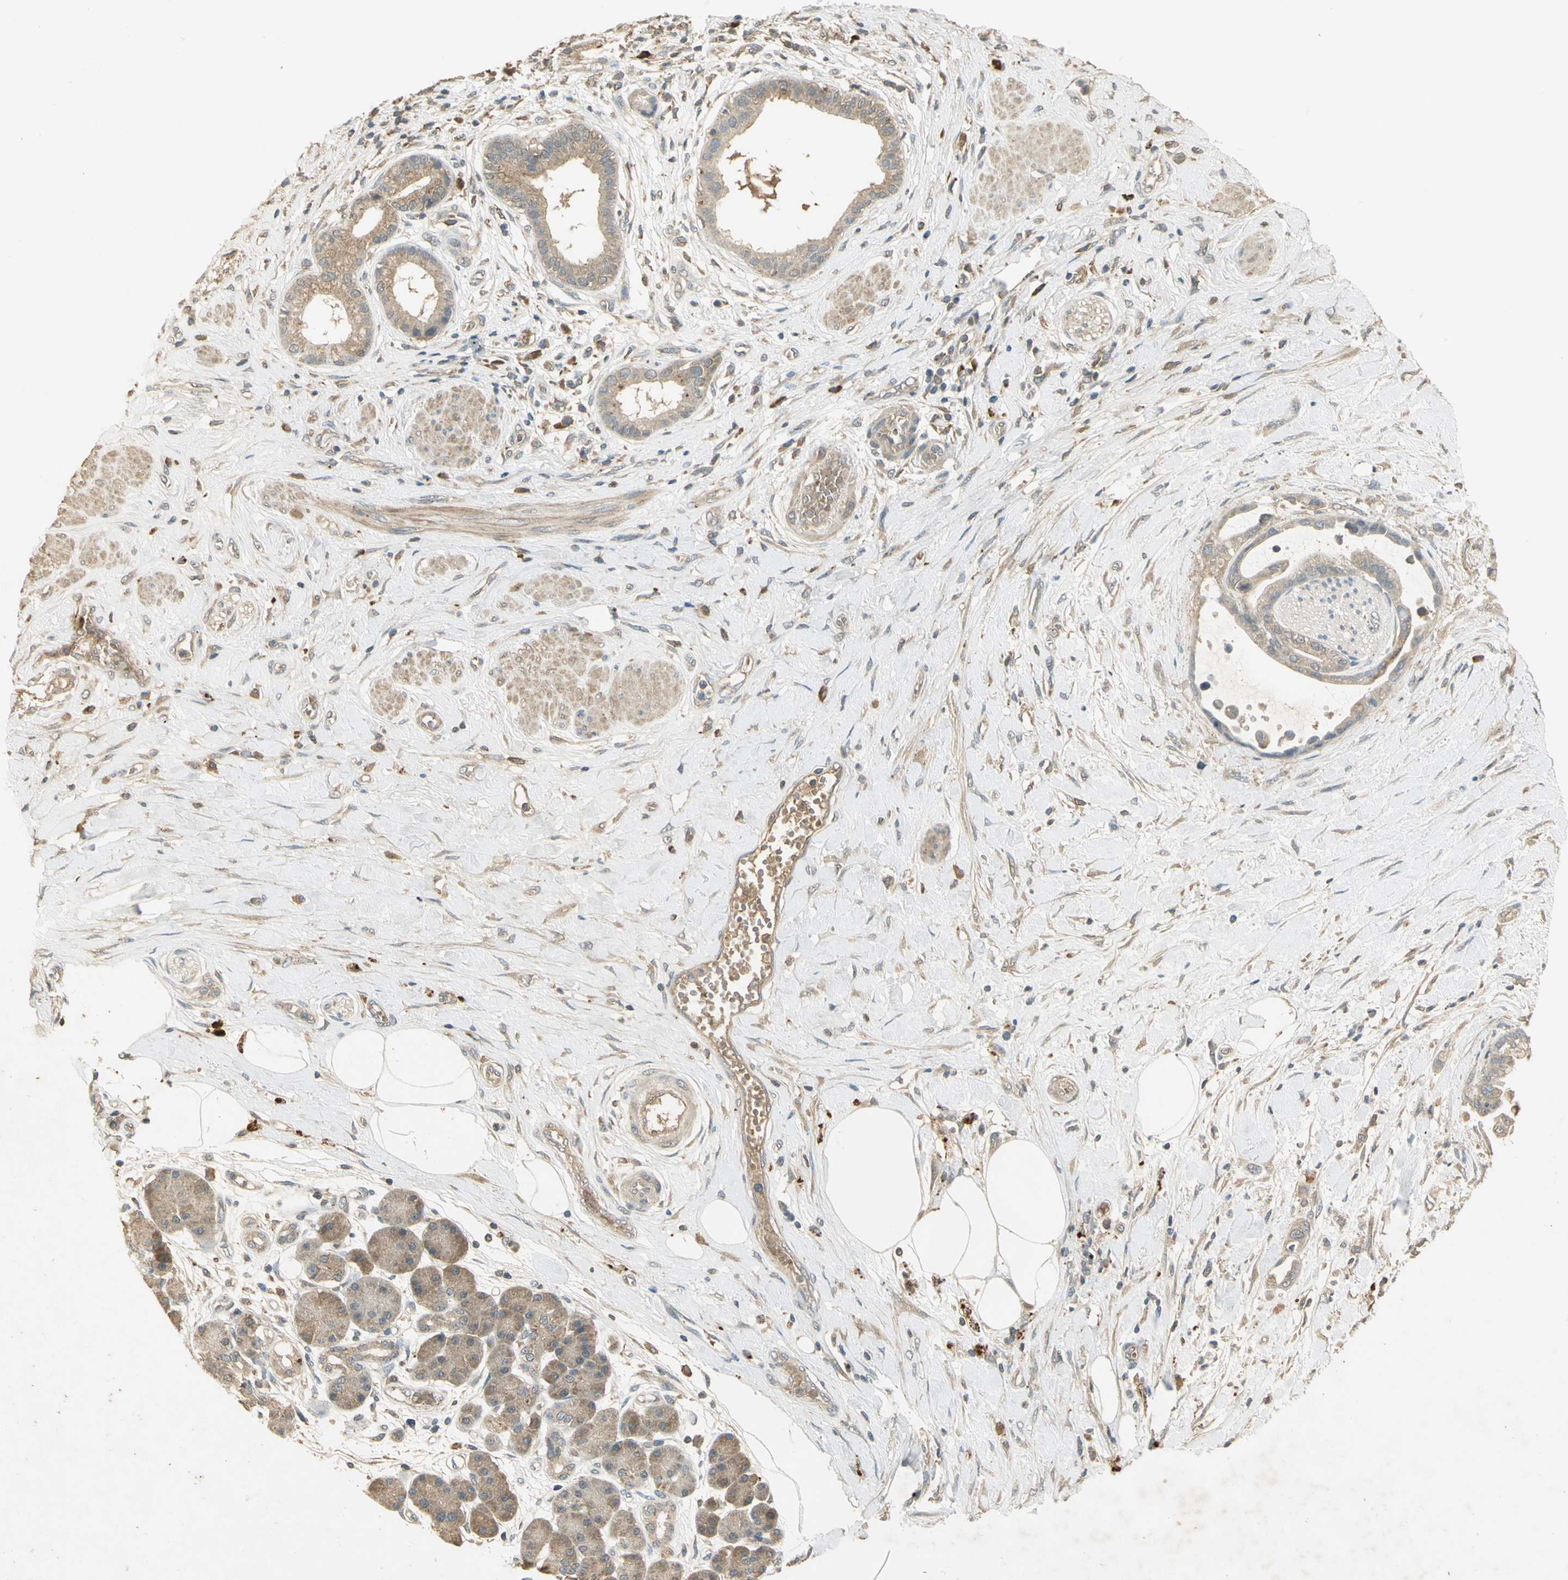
{"staining": {"intensity": "moderate", "quantity": "25%-75%", "location": "cytoplasmic/membranous"}, "tissue": "pancreatic cancer", "cell_type": "Tumor cells", "image_type": "cancer", "snomed": [{"axis": "morphology", "description": "Adenocarcinoma, NOS"}, {"axis": "morphology", "description": "Adenocarcinoma, metastatic, NOS"}, {"axis": "topography", "description": "Lymph node"}, {"axis": "topography", "description": "Pancreas"}, {"axis": "topography", "description": "Duodenum"}], "caption": "Pancreatic metastatic adenocarcinoma tissue shows moderate cytoplasmic/membranous staining in about 25%-75% of tumor cells, visualized by immunohistochemistry.", "gene": "KEAP1", "patient": {"sex": "female", "age": 64}}